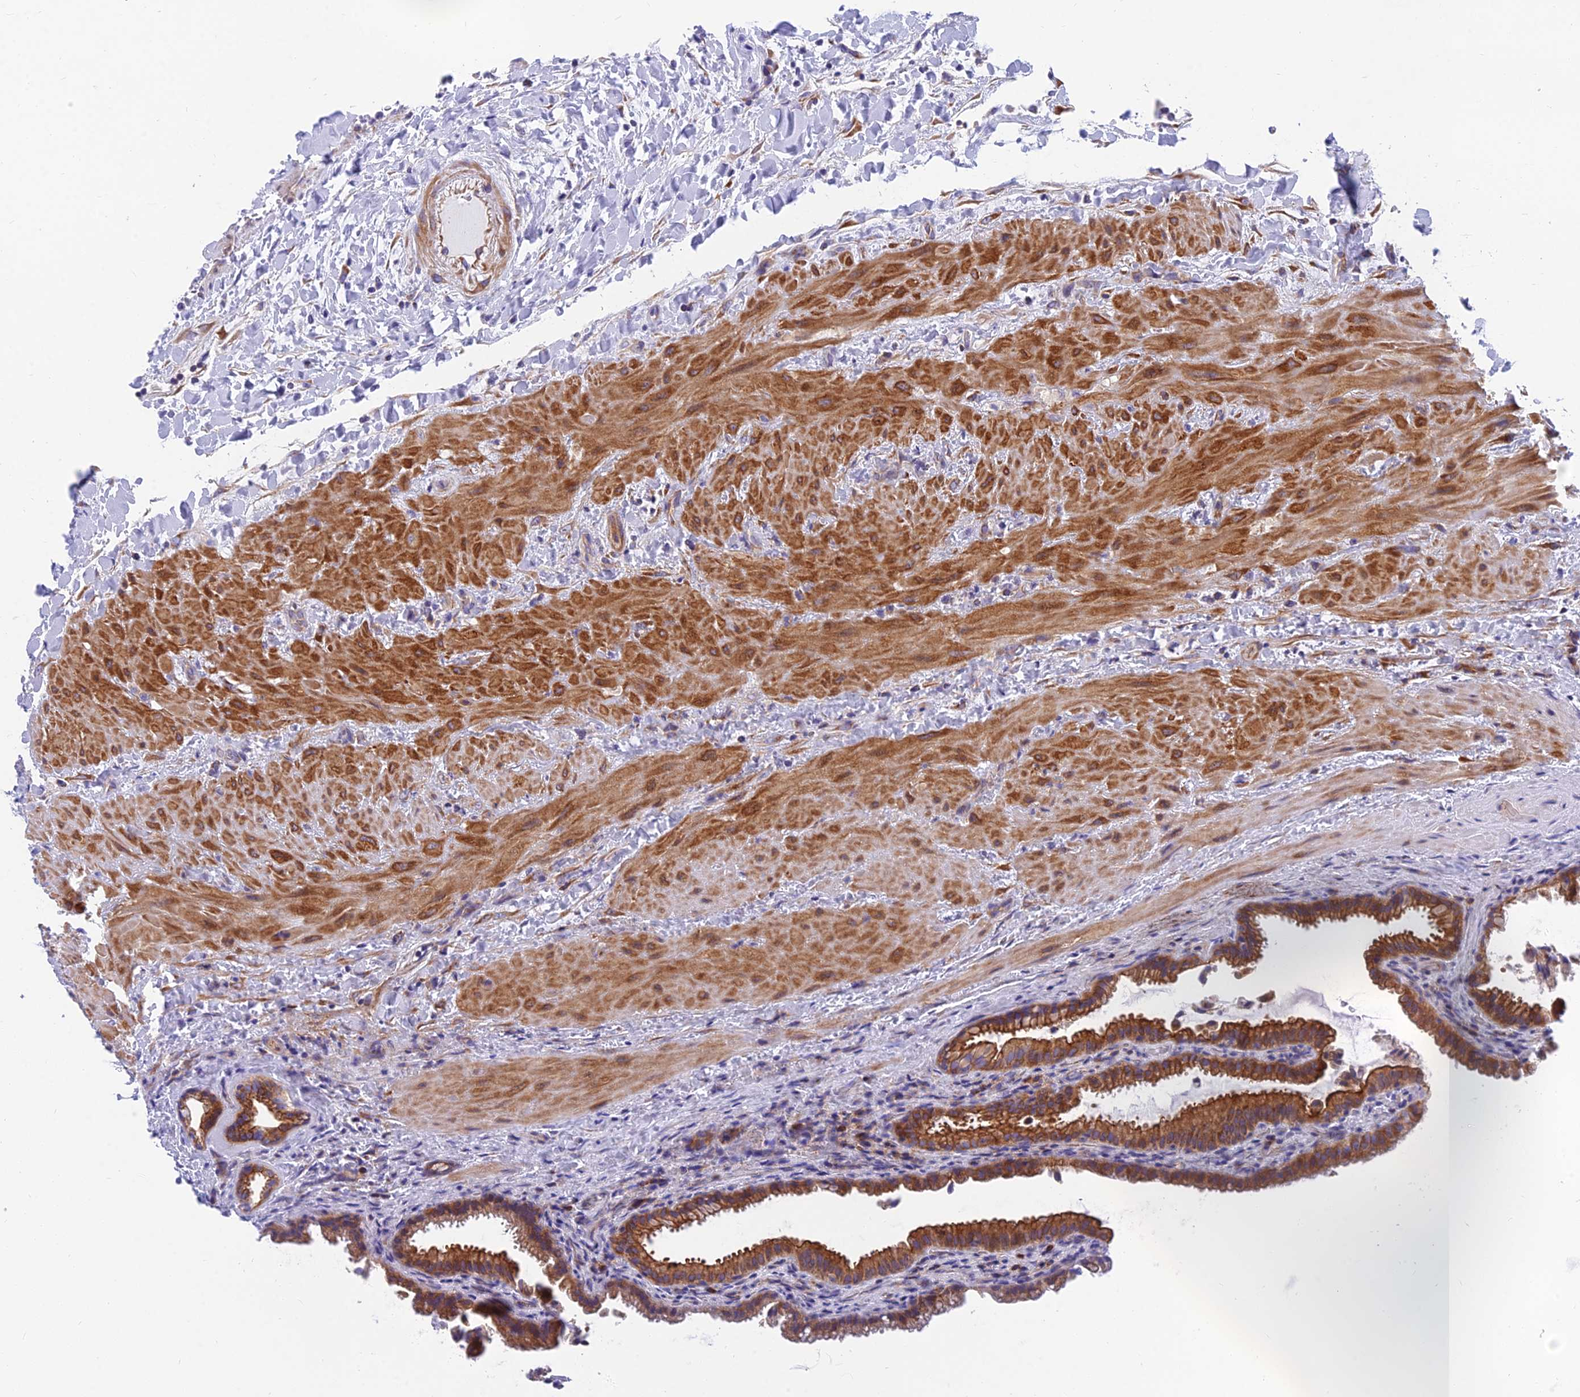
{"staining": {"intensity": "strong", "quantity": ">75%", "location": "cytoplasmic/membranous"}, "tissue": "gallbladder", "cell_type": "Glandular cells", "image_type": "normal", "snomed": [{"axis": "morphology", "description": "Normal tissue, NOS"}, {"axis": "topography", "description": "Gallbladder"}], "caption": "Immunohistochemistry (DAB) staining of unremarkable human gallbladder demonstrates strong cytoplasmic/membranous protein expression in about >75% of glandular cells.", "gene": "MVB12A", "patient": {"sex": "male", "age": 24}}